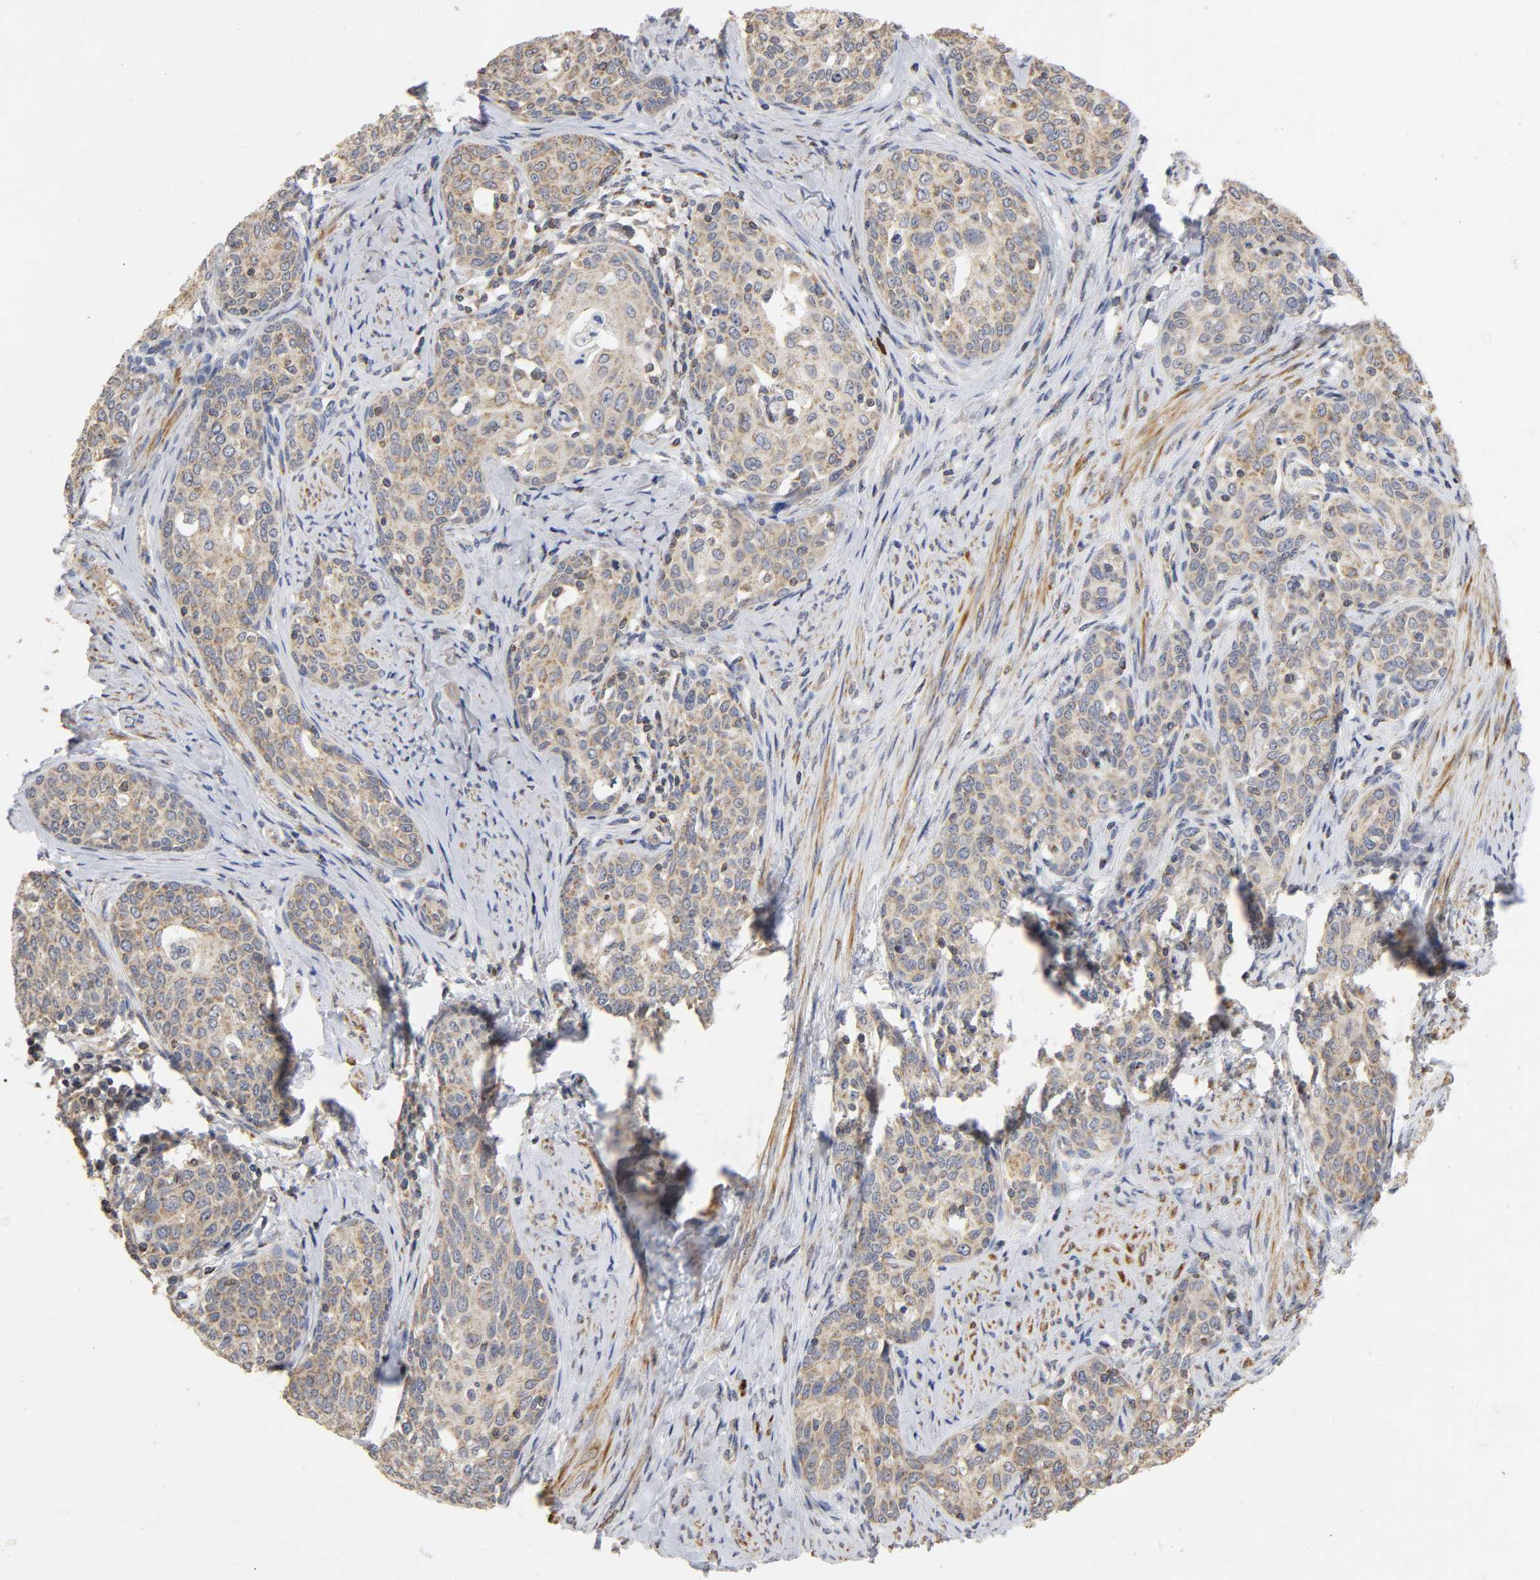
{"staining": {"intensity": "weak", "quantity": ">75%", "location": "cytoplasmic/membranous"}, "tissue": "cervical cancer", "cell_type": "Tumor cells", "image_type": "cancer", "snomed": [{"axis": "morphology", "description": "Squamous cell carcinoma, NOS"}, {"axis": "morphology", "description": "Adenocarcinoma, NOS"}, {"axis": "topography", "description": "Cervix"}], "caption": "Cervical cancer stained with a protein marker displays weak staining in tumor cells.", "gene": "SYT16", "patient": {"sex": "female", "age": 52}}